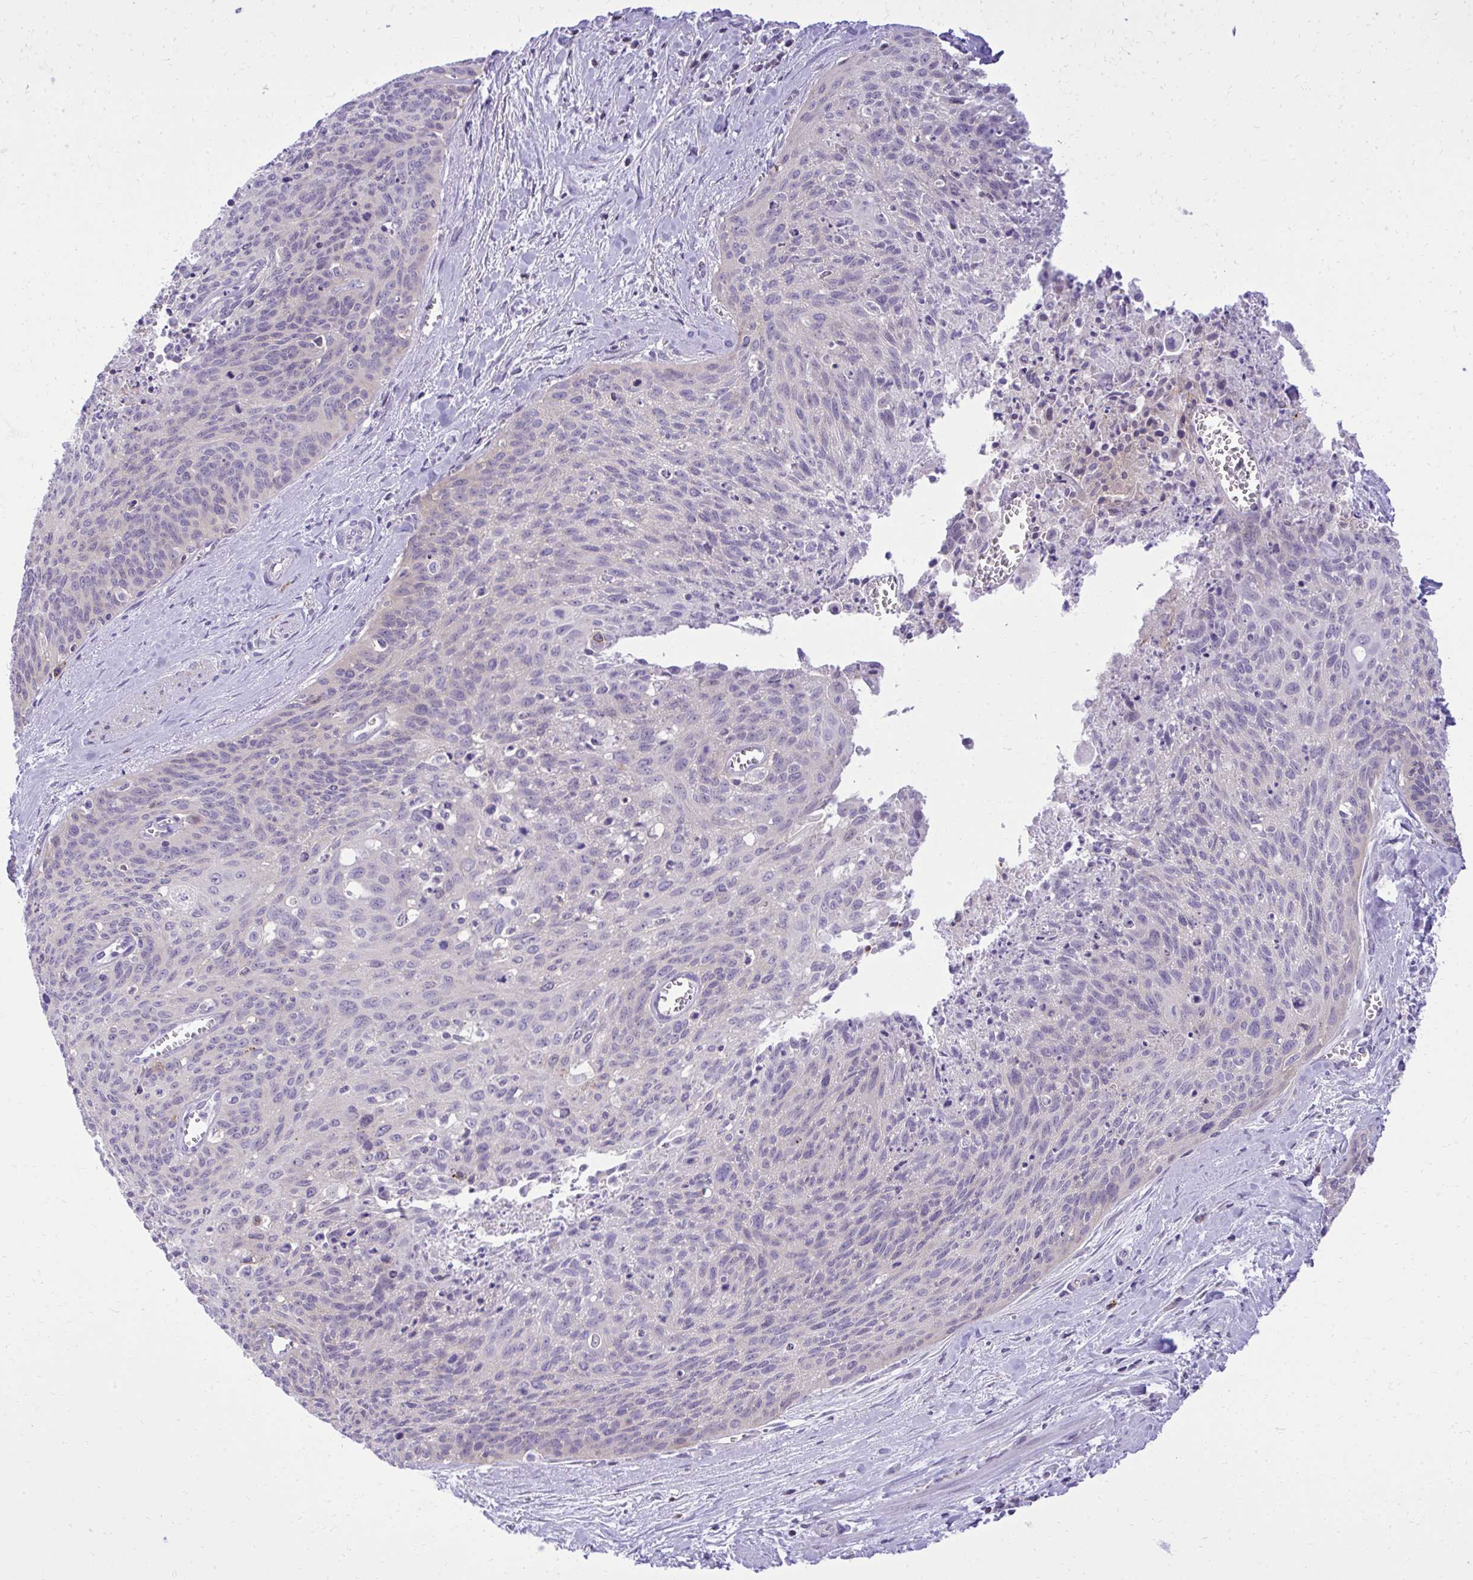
{"staining": {"intensity": "negative", "quantity": "none", "location": "none"}, "tissue": "cervical cancer", "cell_type": "Tumor cells", "image_type": "cancer", "snomed": [{"axis": "morphology", "description": "Squamous cell carcinoma, NOS"}, {"axis": "topography", "description": "Cervix"}], "caption": "Cervical cancer stained for a protein using IHC shows no positivity tumor cells.", "gene": "PITPNM3", "patient": {"sex": "female", "age": 55}}